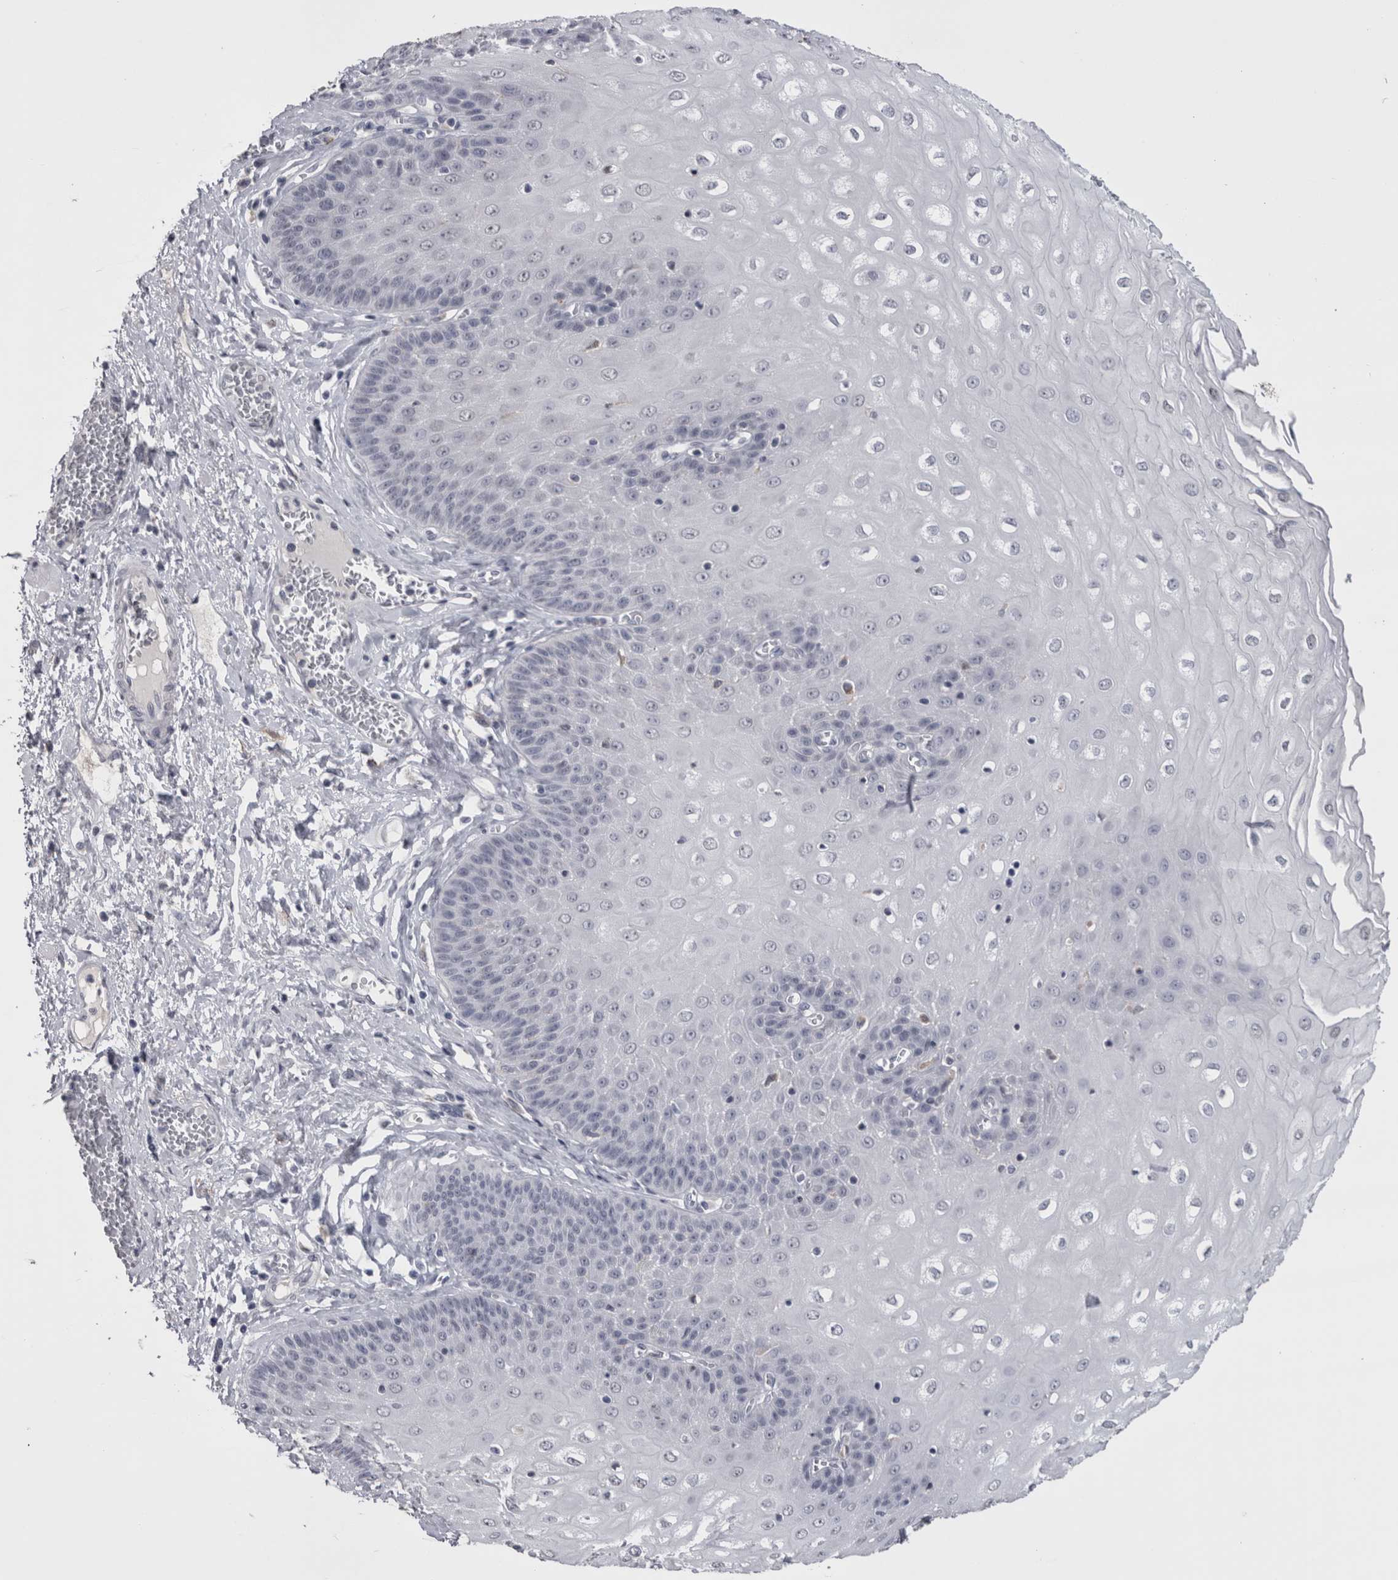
{"staining": {"intensity": "negative", "quantity": "none", "location": "none"}, "tissue": "esophagus", "cell_type": "Squamous epithelial cells", "image_type": "normal", "snomed": [{"axis": "morphology", "description": "Normal tissue, NOS"}, {"axis": "topography", "description": "Esophagus"}], "caption": "Immunohistochemistry of normal esophagus displays no expression in squamous epithelial cells.", "gene": "PAX5", "patient": {"sex": "male", "age": 60}}